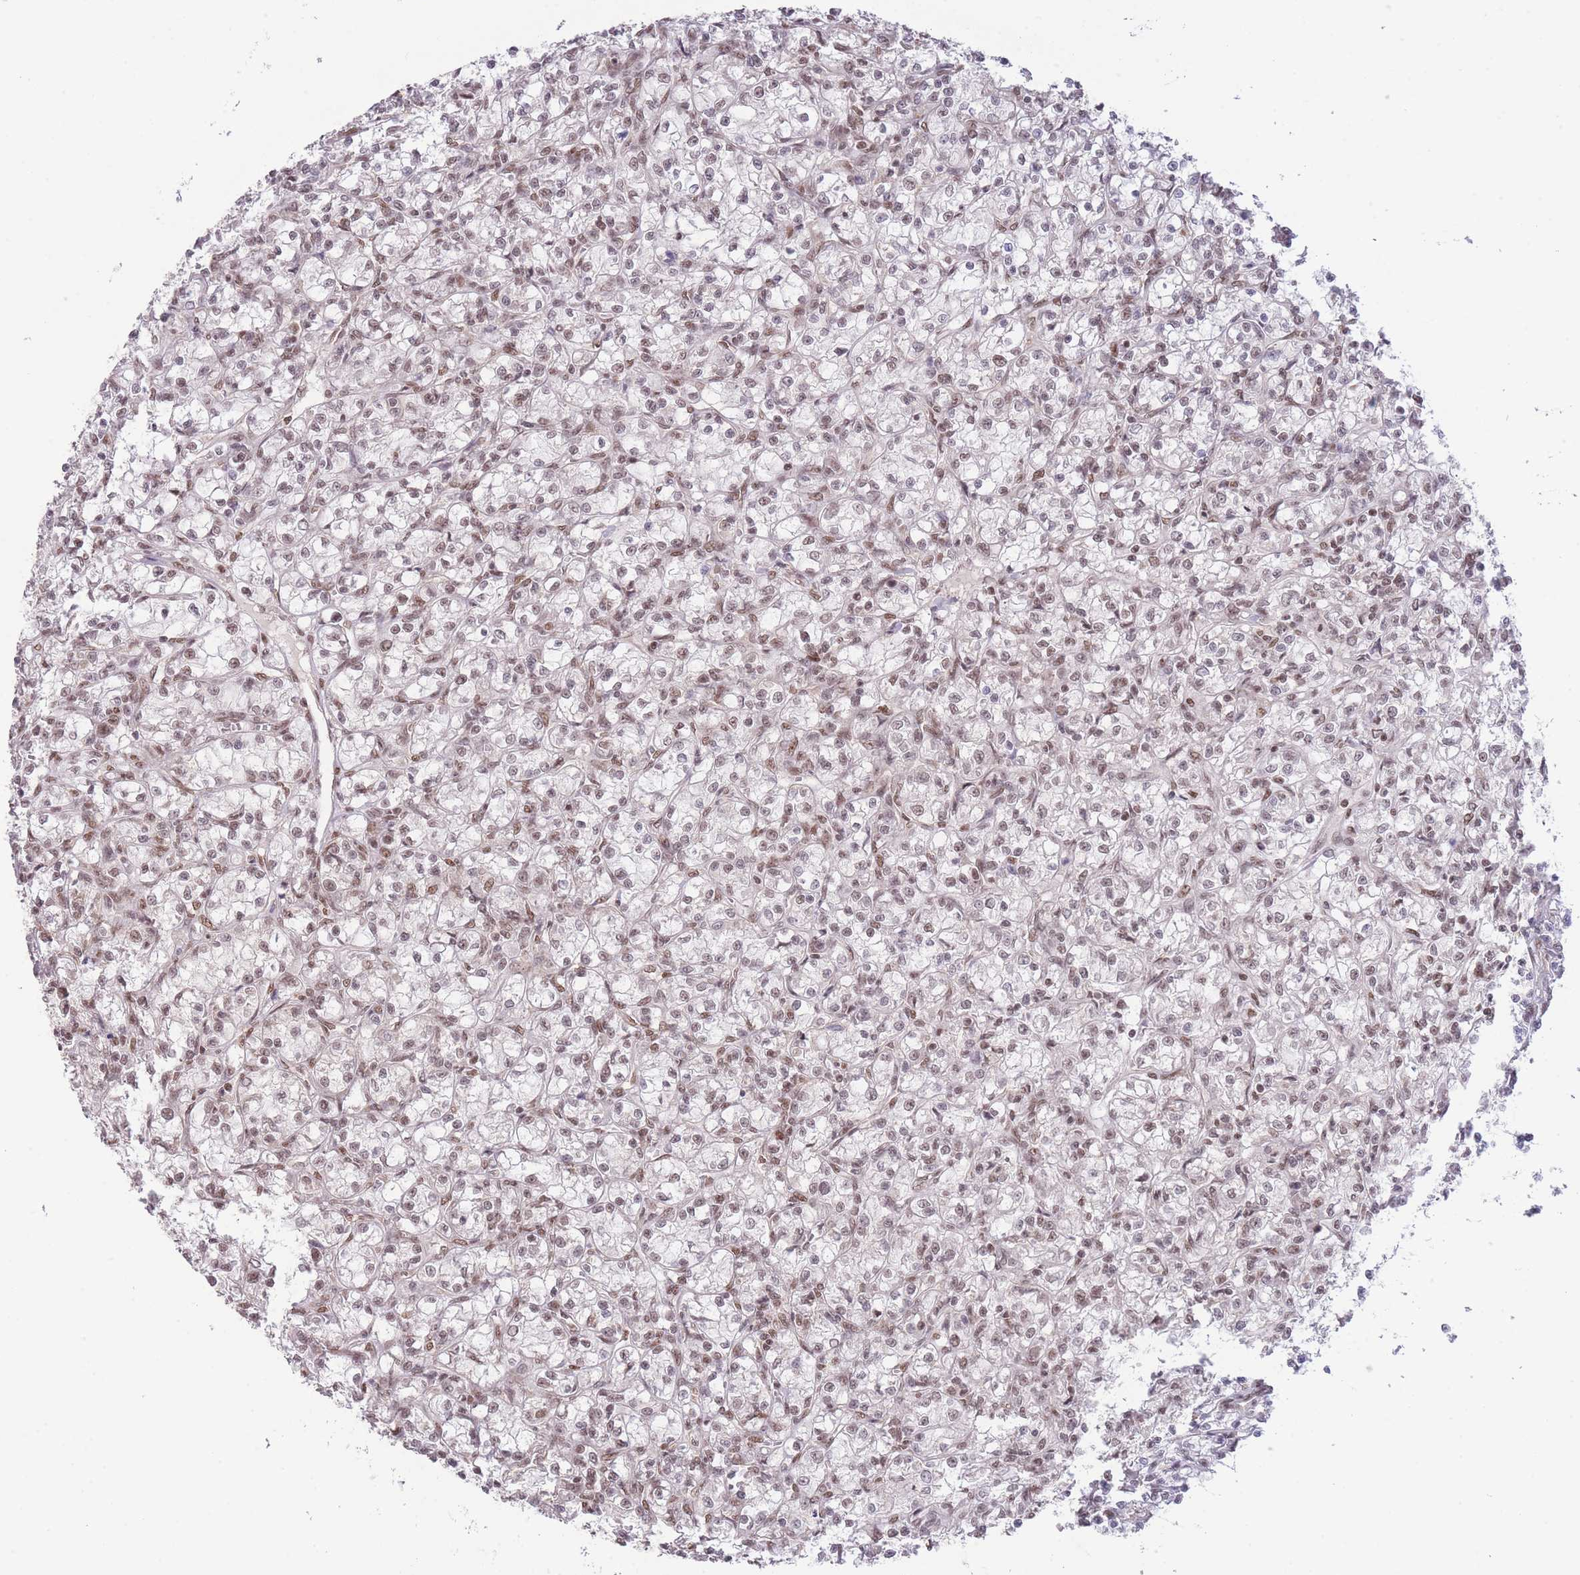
{"staining": {"intensity": "moderate", "quantity": "25%-75%", "location": "nuclear"}, "tissue": "renal cancer", "cell_type": "Tumor cells", "image_type": "cancer", "snomed": [{"axis": "morphology", "description": "Adenocarcinoma, NOS"}, {"axis": "topography", "description": "Kidney"}], "caption": "High-power microscopy captured an IHC image of renal cancer, revealing moderate nuclear expression in about 25%-75% of tumor cells.", "gene": "CARD8", "patient": {"sex": "female", "age": 59}}